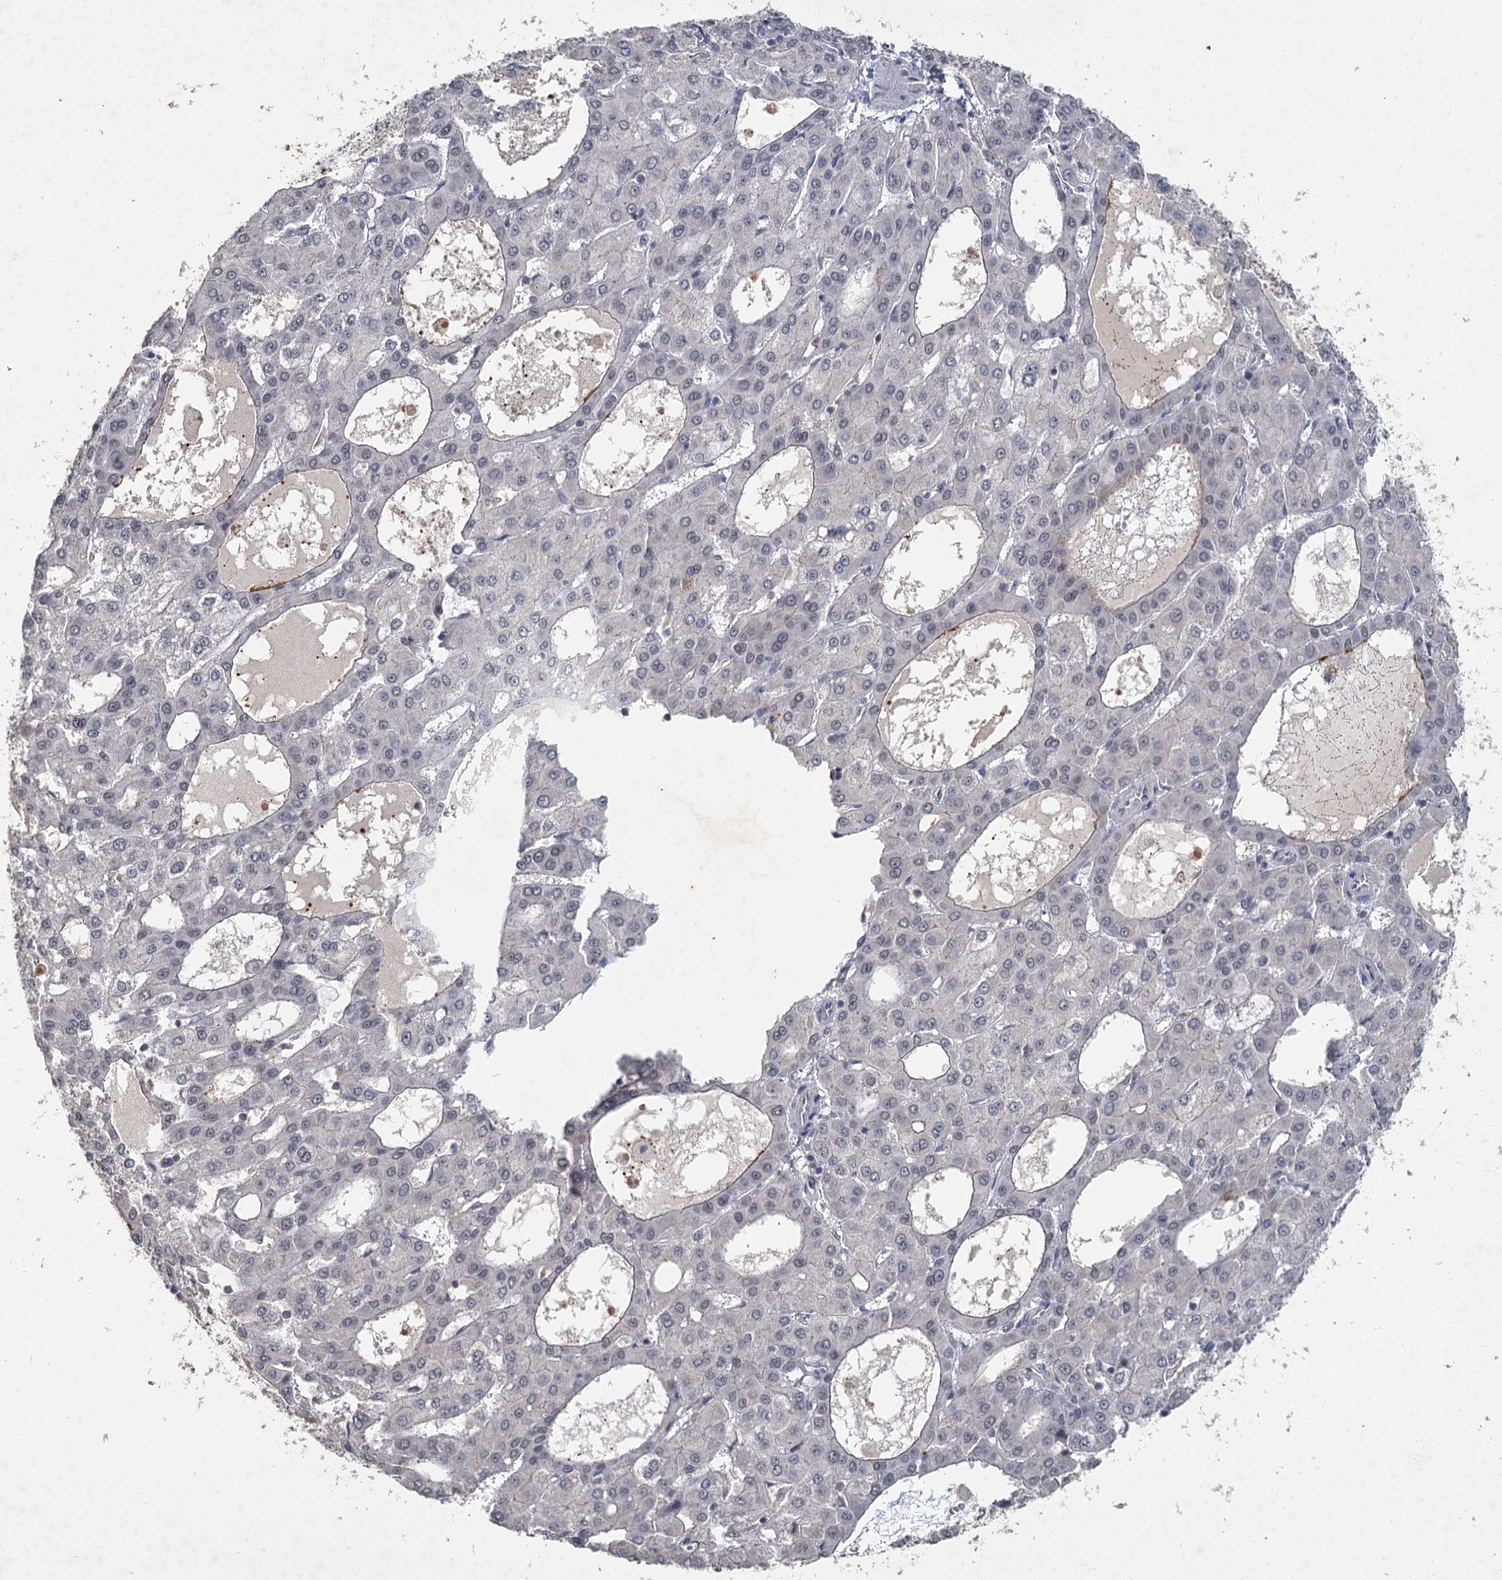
{"staining": {"intensity": "negative", "quantity": "none", "location": "none"}, "tissue": "liver cancer", "cell_type": "Tumor cells", "image_type": "cancer", "snomed": [{"axis": "morphology", "description": "Carcinoma, Hepatocellular, NOS"}, {"axis": "topography", "description": "Liver"}], "caption": "Immunohistochemistry micrograph of liver hepatocellular carcinoma stained for a protein (brown), which displays no staining in tumor cells.", "gene": "MUCL1", "patient": {"sex": "male", "age": 47}}